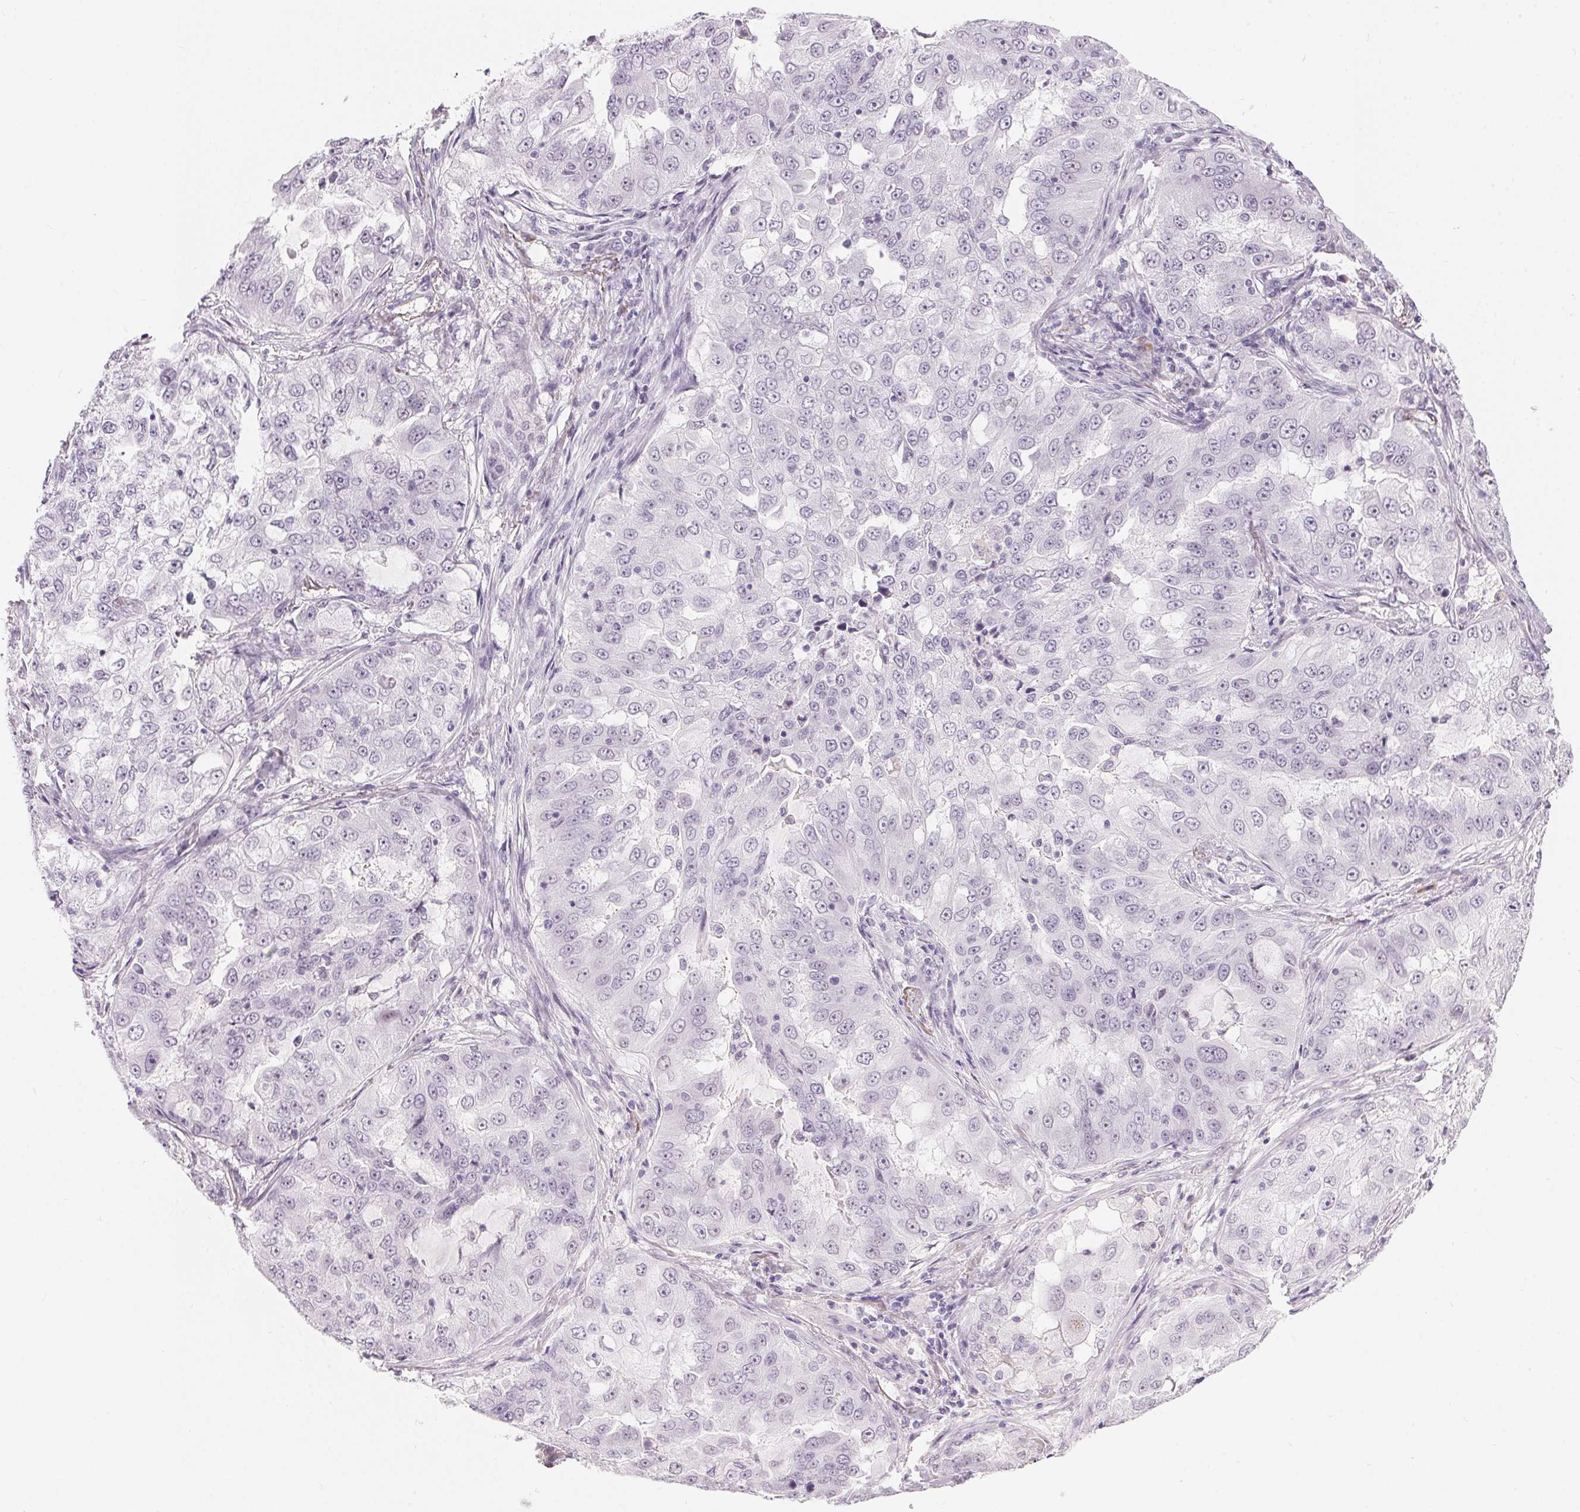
{"staining": {"intensity": "negative", "quantity": "none", "location": "none"}, "tissue": "lung cancer", "cell_type": "Tumor cells", "image_type": "cancer", "snomed": [{"axis": "morphology", "description": "Adenocarcinoma, NOS"}, {"axis": "topography", "description": "Lung"}], "caption": "Human lung adenocarcinoma stained for a protein using immunohistochemistry displays no expression in tumor cells.", "gene": "CADPS", "patient": {"sex": "female", "age": 61}}